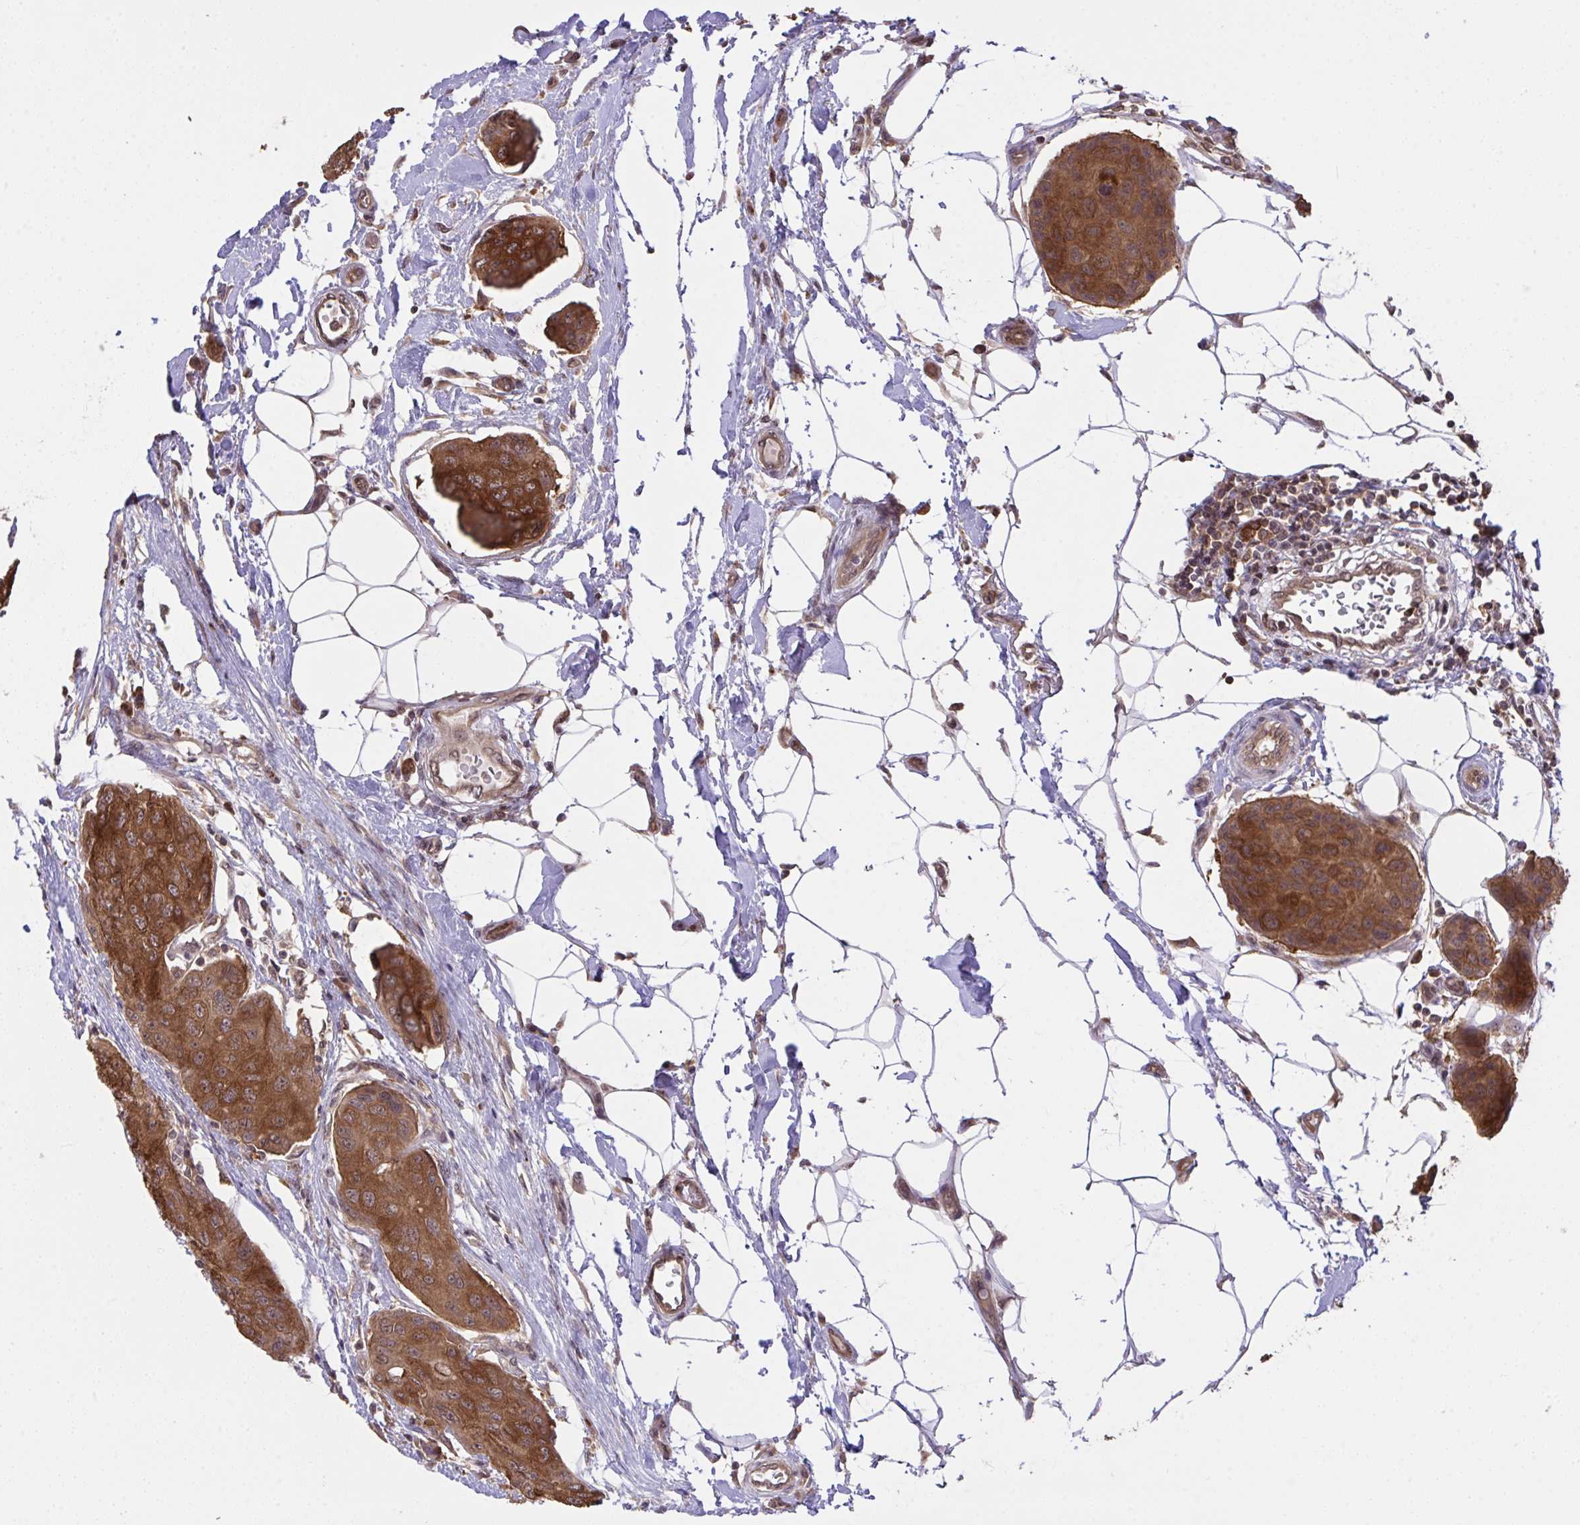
{"staining": {"intensity": "strong", "quantity": ">75%", "location": "cytoplasmic/membranous"}, "tissue": "breast cancer", "cell_type": "Tumor cells", "image_type": "cancer", "snomed": [{"axis": "morphology", "description": "Duct carcinoma"}, {"axis": "topography", "description": "Breast"}, {"axis": "topography", "description": "Lymph node"}], "caption": "This histopathology image displays immunohistochemistry staining of human invasive ductal carcinoma (breast), with high strong cytoplasmic/membranous staining in approximately >75% of tumor cells.", "gene": "C12orf57", "patient": {"sex": "female", "age": 80}}